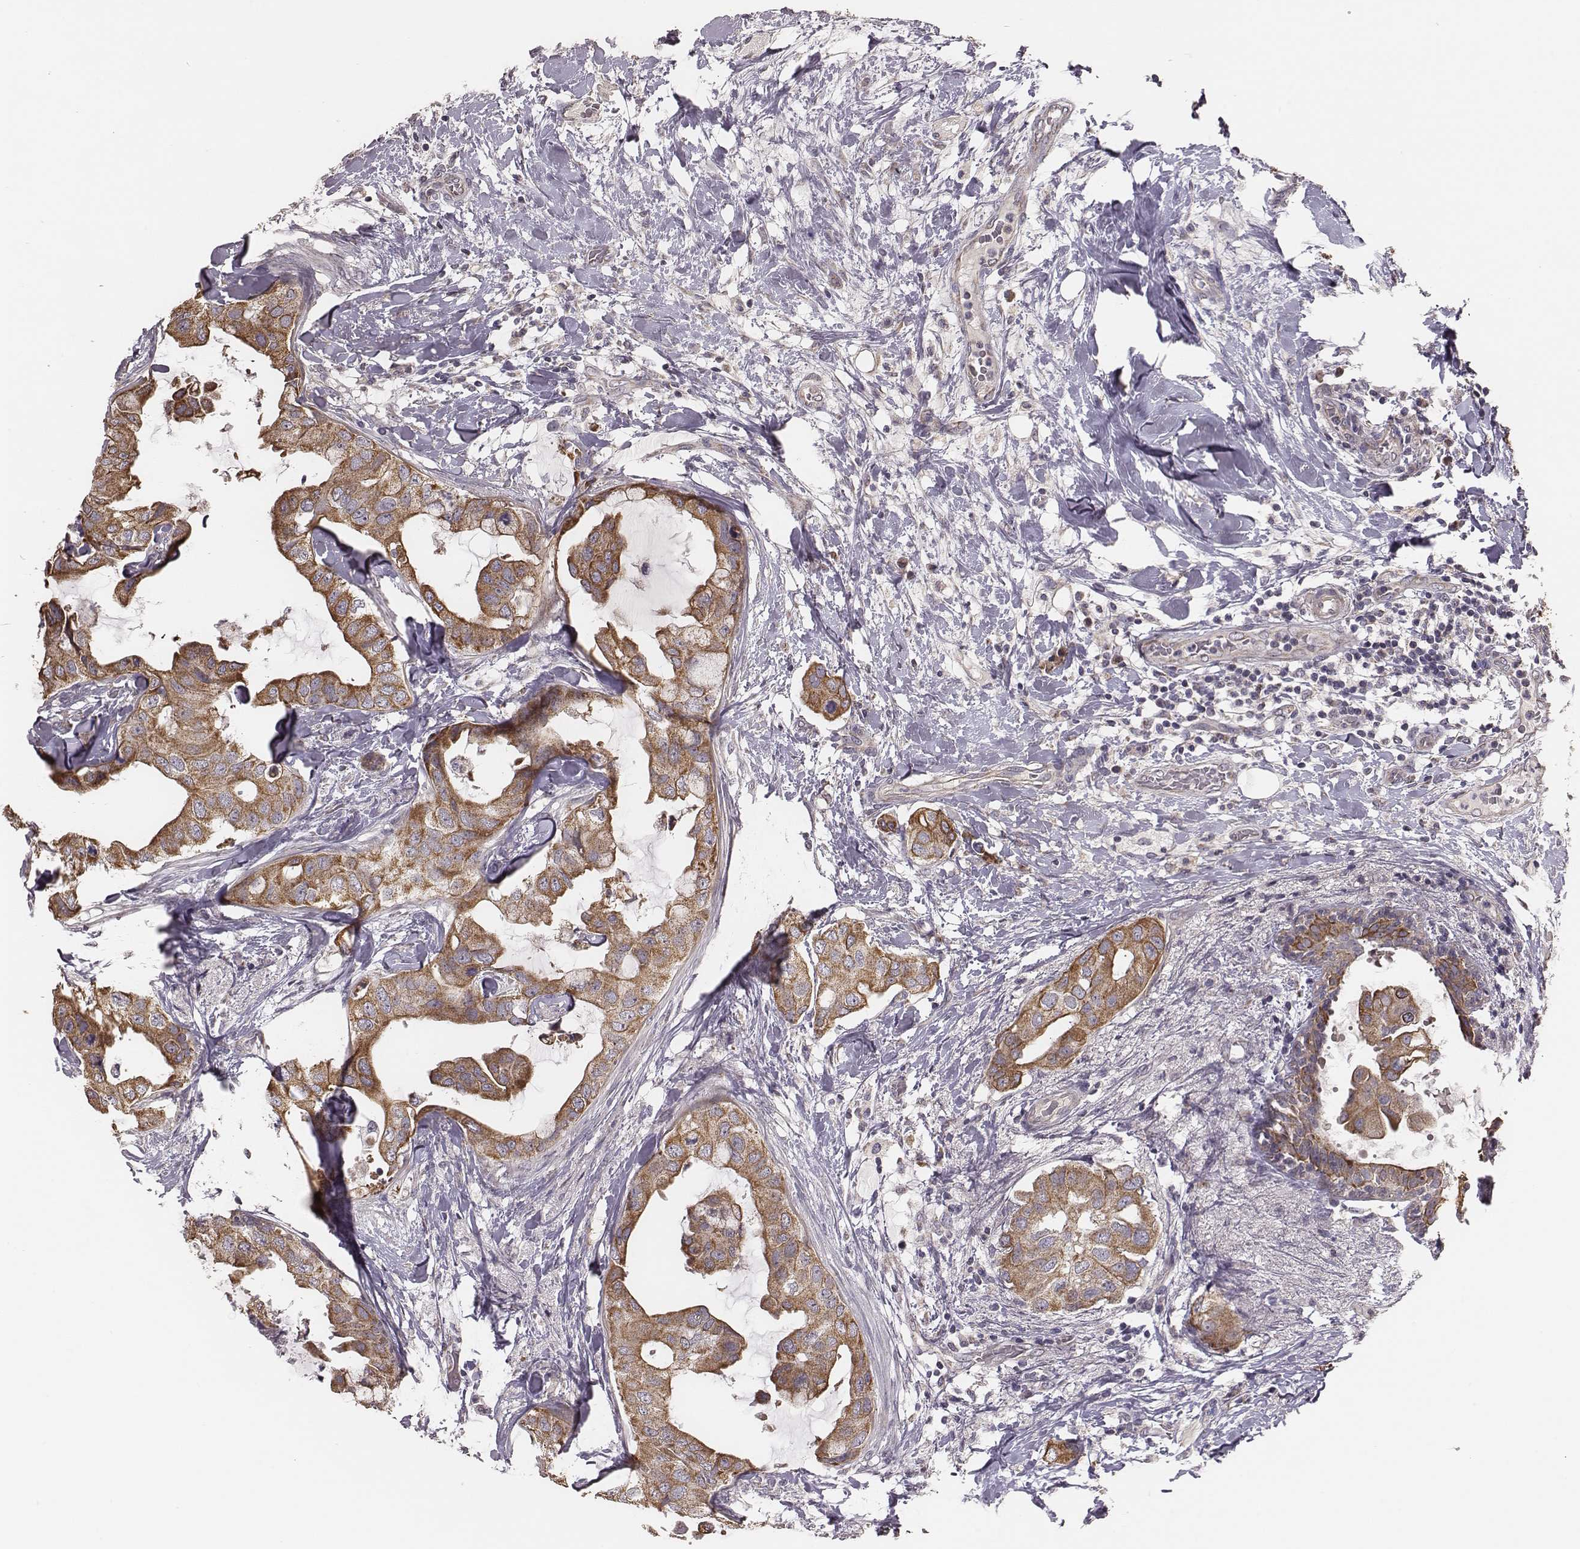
{"staining": {"intensity": "moderate", "quantity": ">75%", "location": "cytoplasmic/membranous"}, "tissue": "breast cancer", "cell_type": "Tumor cells", "image_type": "cancer", "snomed": [{"axis": "morphology", "description": "Normal tissue, NOS"}, {"axis": "morphology", "description": "Duct carcinoma"}, {"axis": "topography", "description": "Breast"}], "caption": "Breast cancer stained with immunohistochemistry (IHC) displays moderate cytoplasmic/membranous expression in about >75% of tumor cells.", "gene": "HAVCR1", "patient": {"sex": "female", "age": 40}}